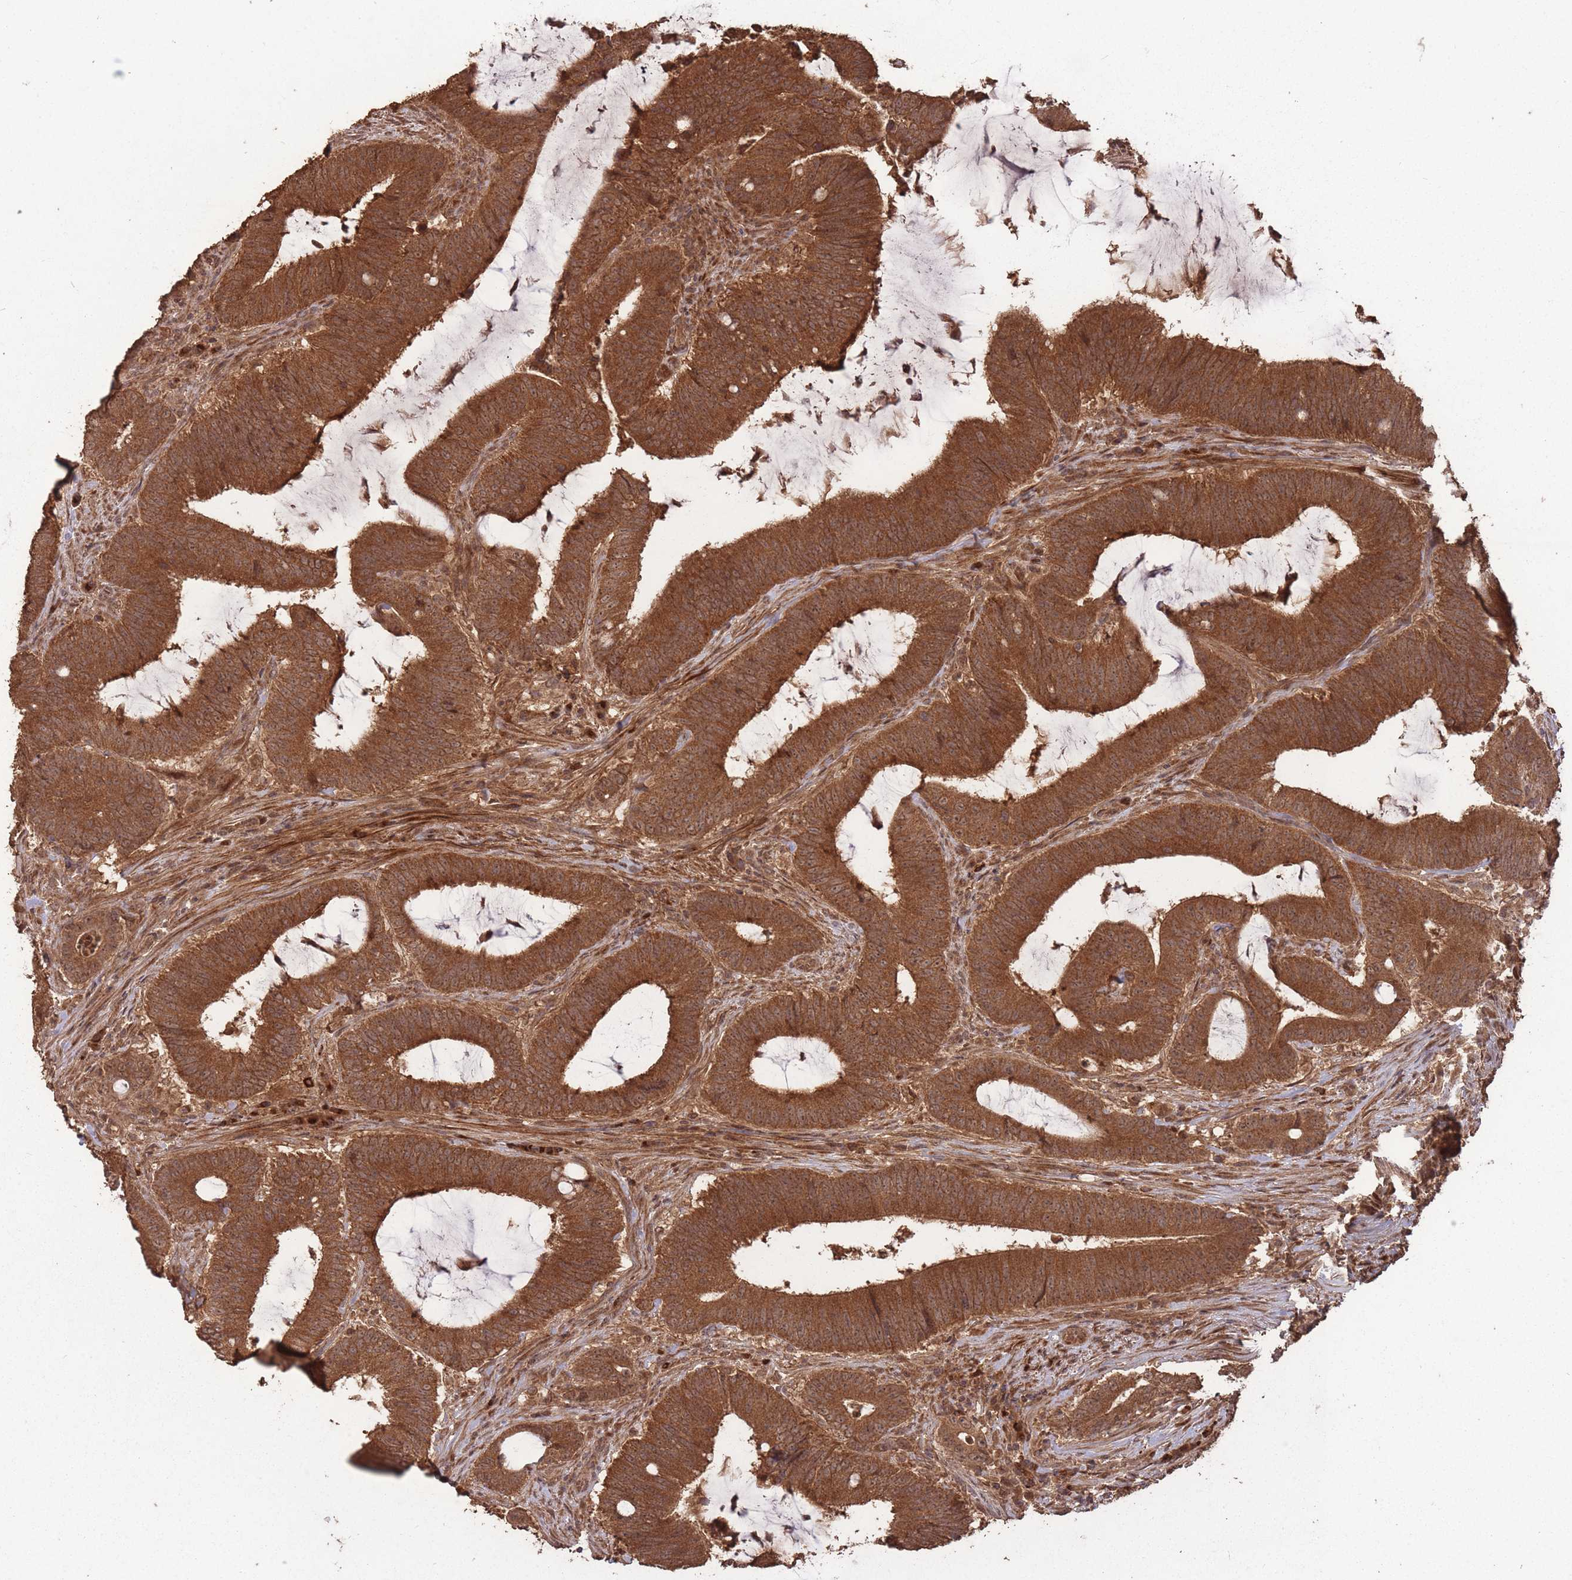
{"staining": {"intensity": "strong", "quantity": ">75%", "location": "cytoplasmic/membranous,nuclear"}, "tissue": "colorectal cancer", "cell_type": "Tumor cells", "image_type": "cancer", "snomed": [{"axis": "morphology", "description": "Adenocarcinoma, NOS"}, {"axis": "topography", "description": "Colon"}], "caption": "Tumor cells display high levels of strong cytoplasmic/membranous and nuclear expression in about >75% of cells in human colorectal adenocarcinoma. (Stains: DAB in brown, nuclei in blue, Microscopy: brightfield microscopy at high magnification).", "gene": "ERBB3", "patient": {"sex": "female", "age": 43}}